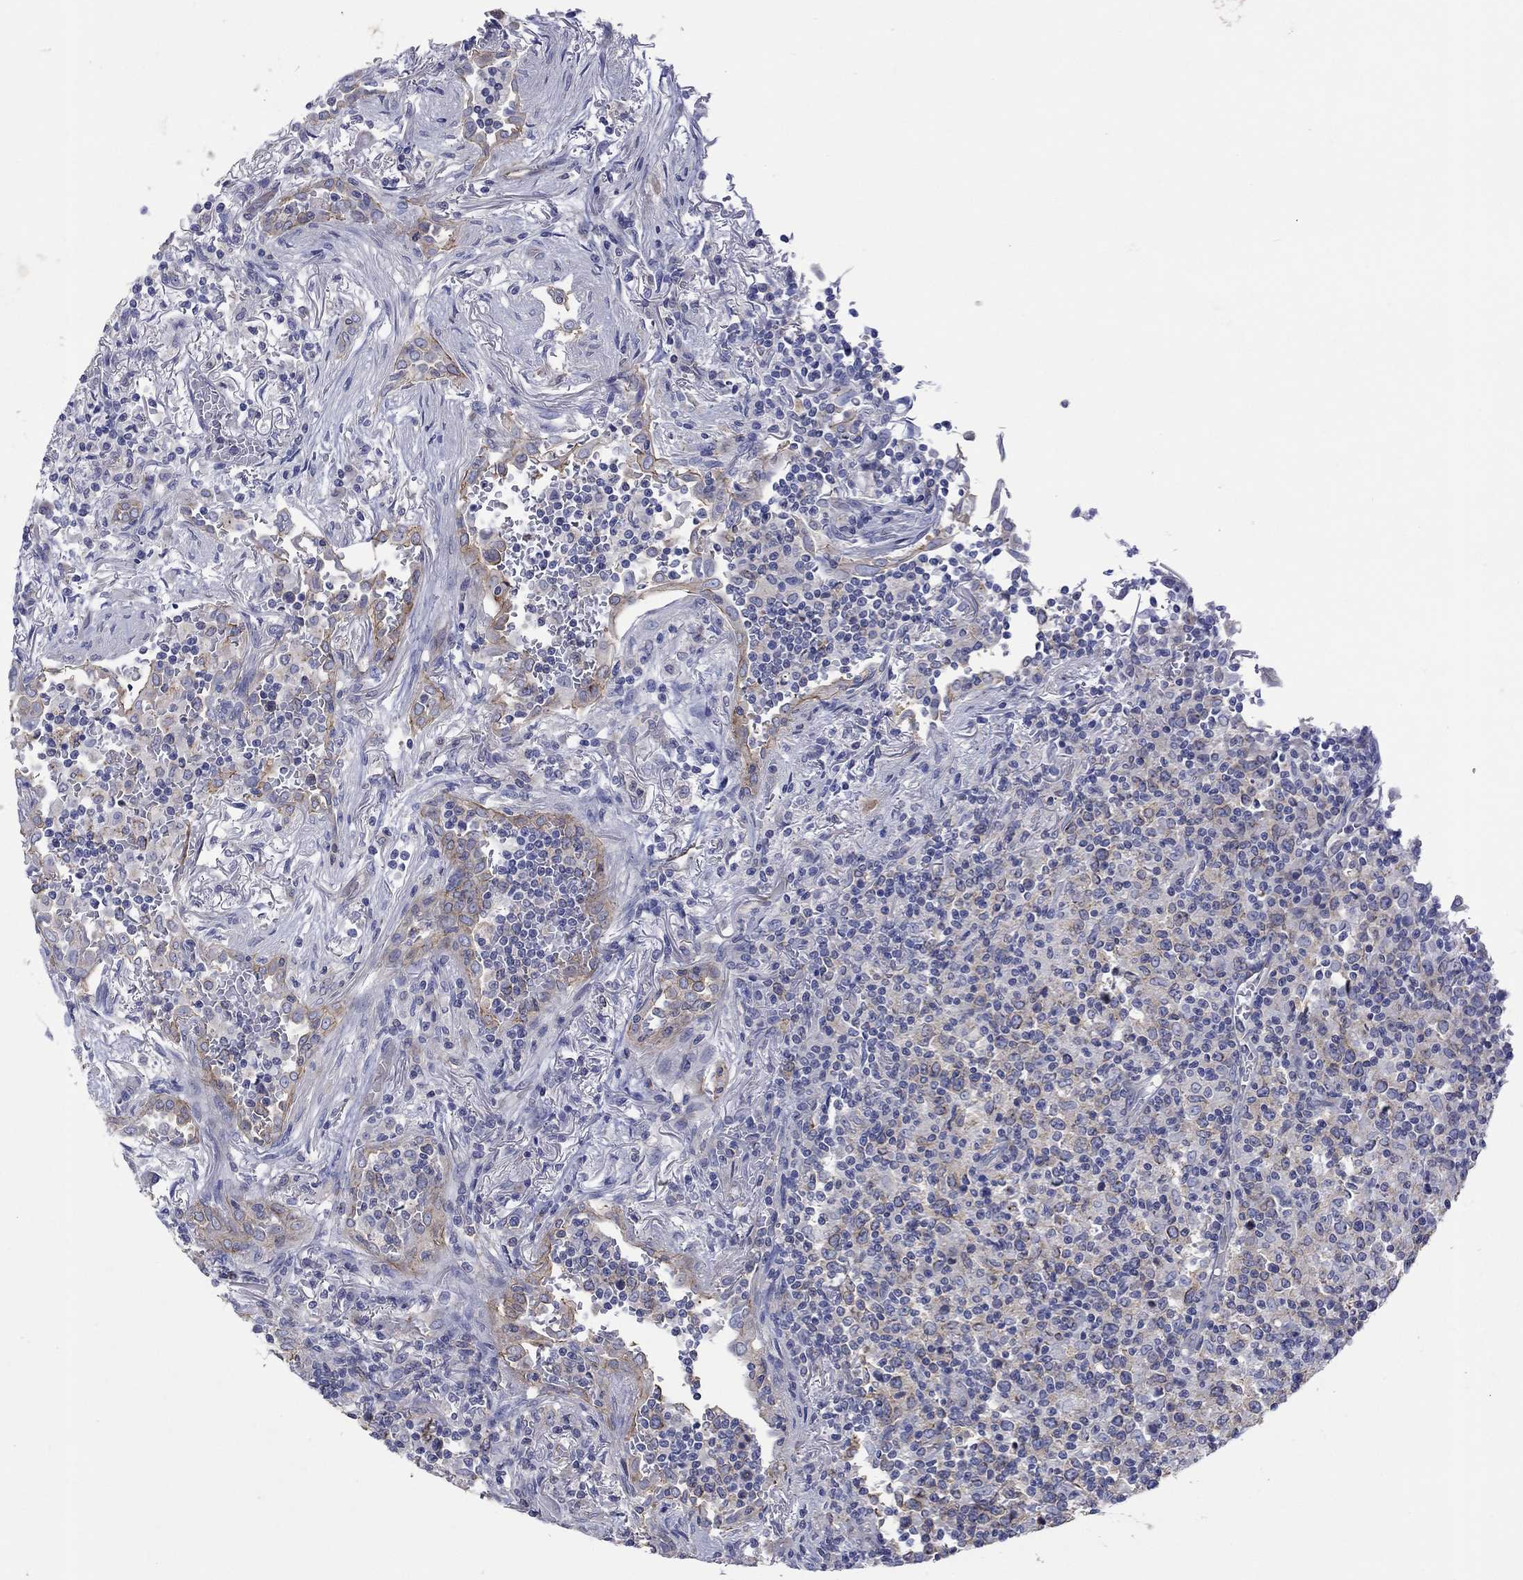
{"staining": {"intensity": "weak", "quantity": "25%-75%", "location": "cytoplasmic/membranous"}, "tissue": "lymphoma", "cell_type": "Tumor cells", "image_type": "cancer", "snomed": [{"axis": "morphology", "description": "Malignant lymphoma, non-Hodgkin's type, High grade"}, {"axis": "topography", "description": "Lung"}], "caption": "Protein expression analysis of lymphoma reveals weak cytoplasmic/membranous expression in about 25%-75% of tumor cells.", "gene": "TPRN", "patient": {"sex": "male", "age": 79}}